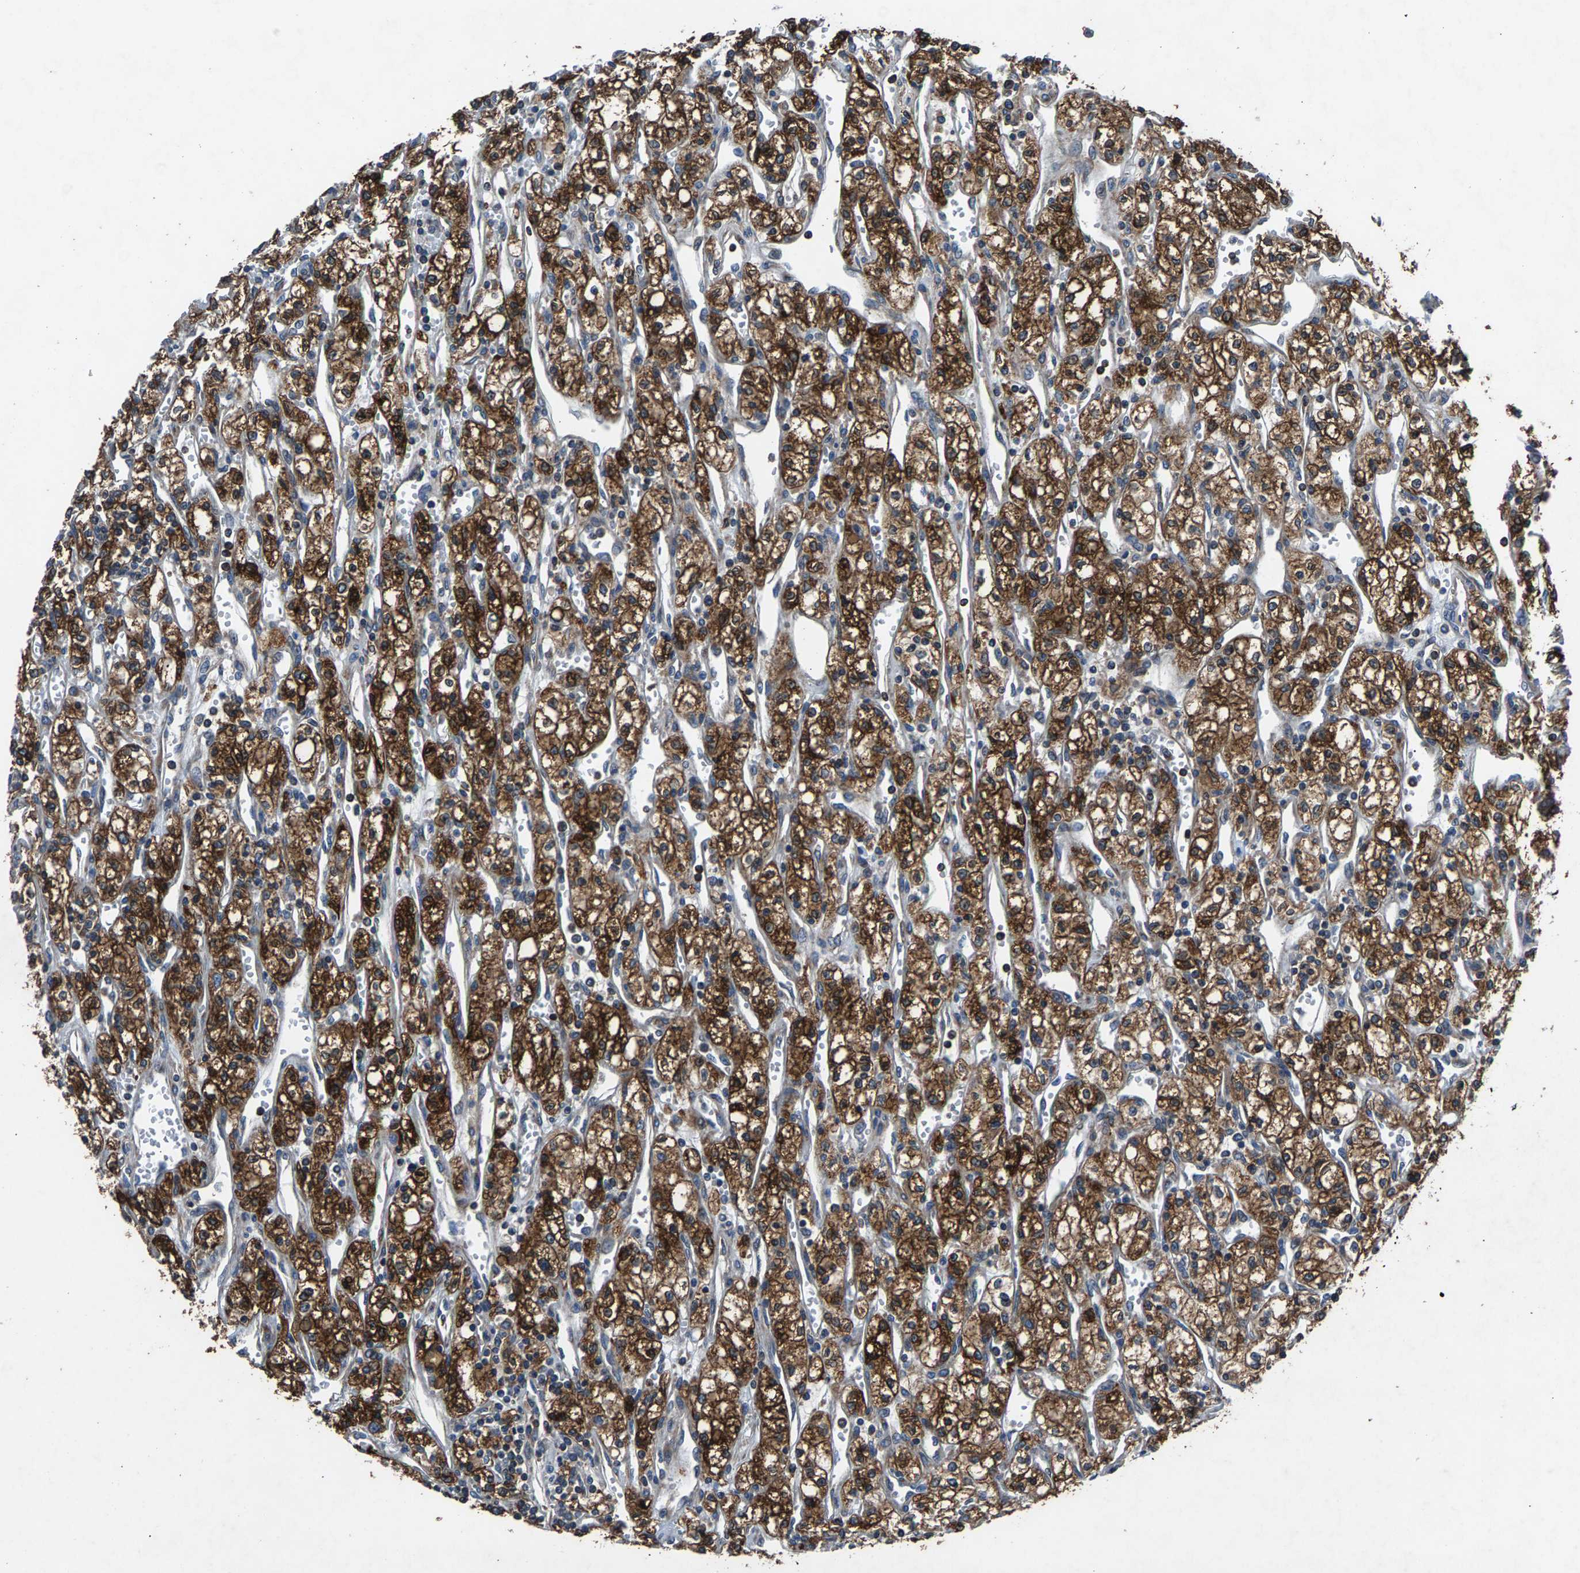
{"staining": {"intensity": "strong", "quantity": ">75%", "location": "cytoplasmic/membranous"}, "tissue": "renal cancer", "cell_type": "Tumor cells", "image_type": "cancer", "snomed": [{"axis": "morphology", "description": "Adenocarcinoma, NOS"}, {"axis": "topography", "description": "Kidney"}], "caption": "Immunohistochemistry (DAB) staining of human renal cancer (adenocarcinoma) reveals strong cytoplasmic/membranous protein staining in about >75% of tumor cells. The staining was performed using DAB to visualize the protein expression in brown, while the nuclei were stained in blue with hematoxylin (Magnification: 20x).", "gene": "LPCAT1", "patient": {"sex": "male", "age": 59}}